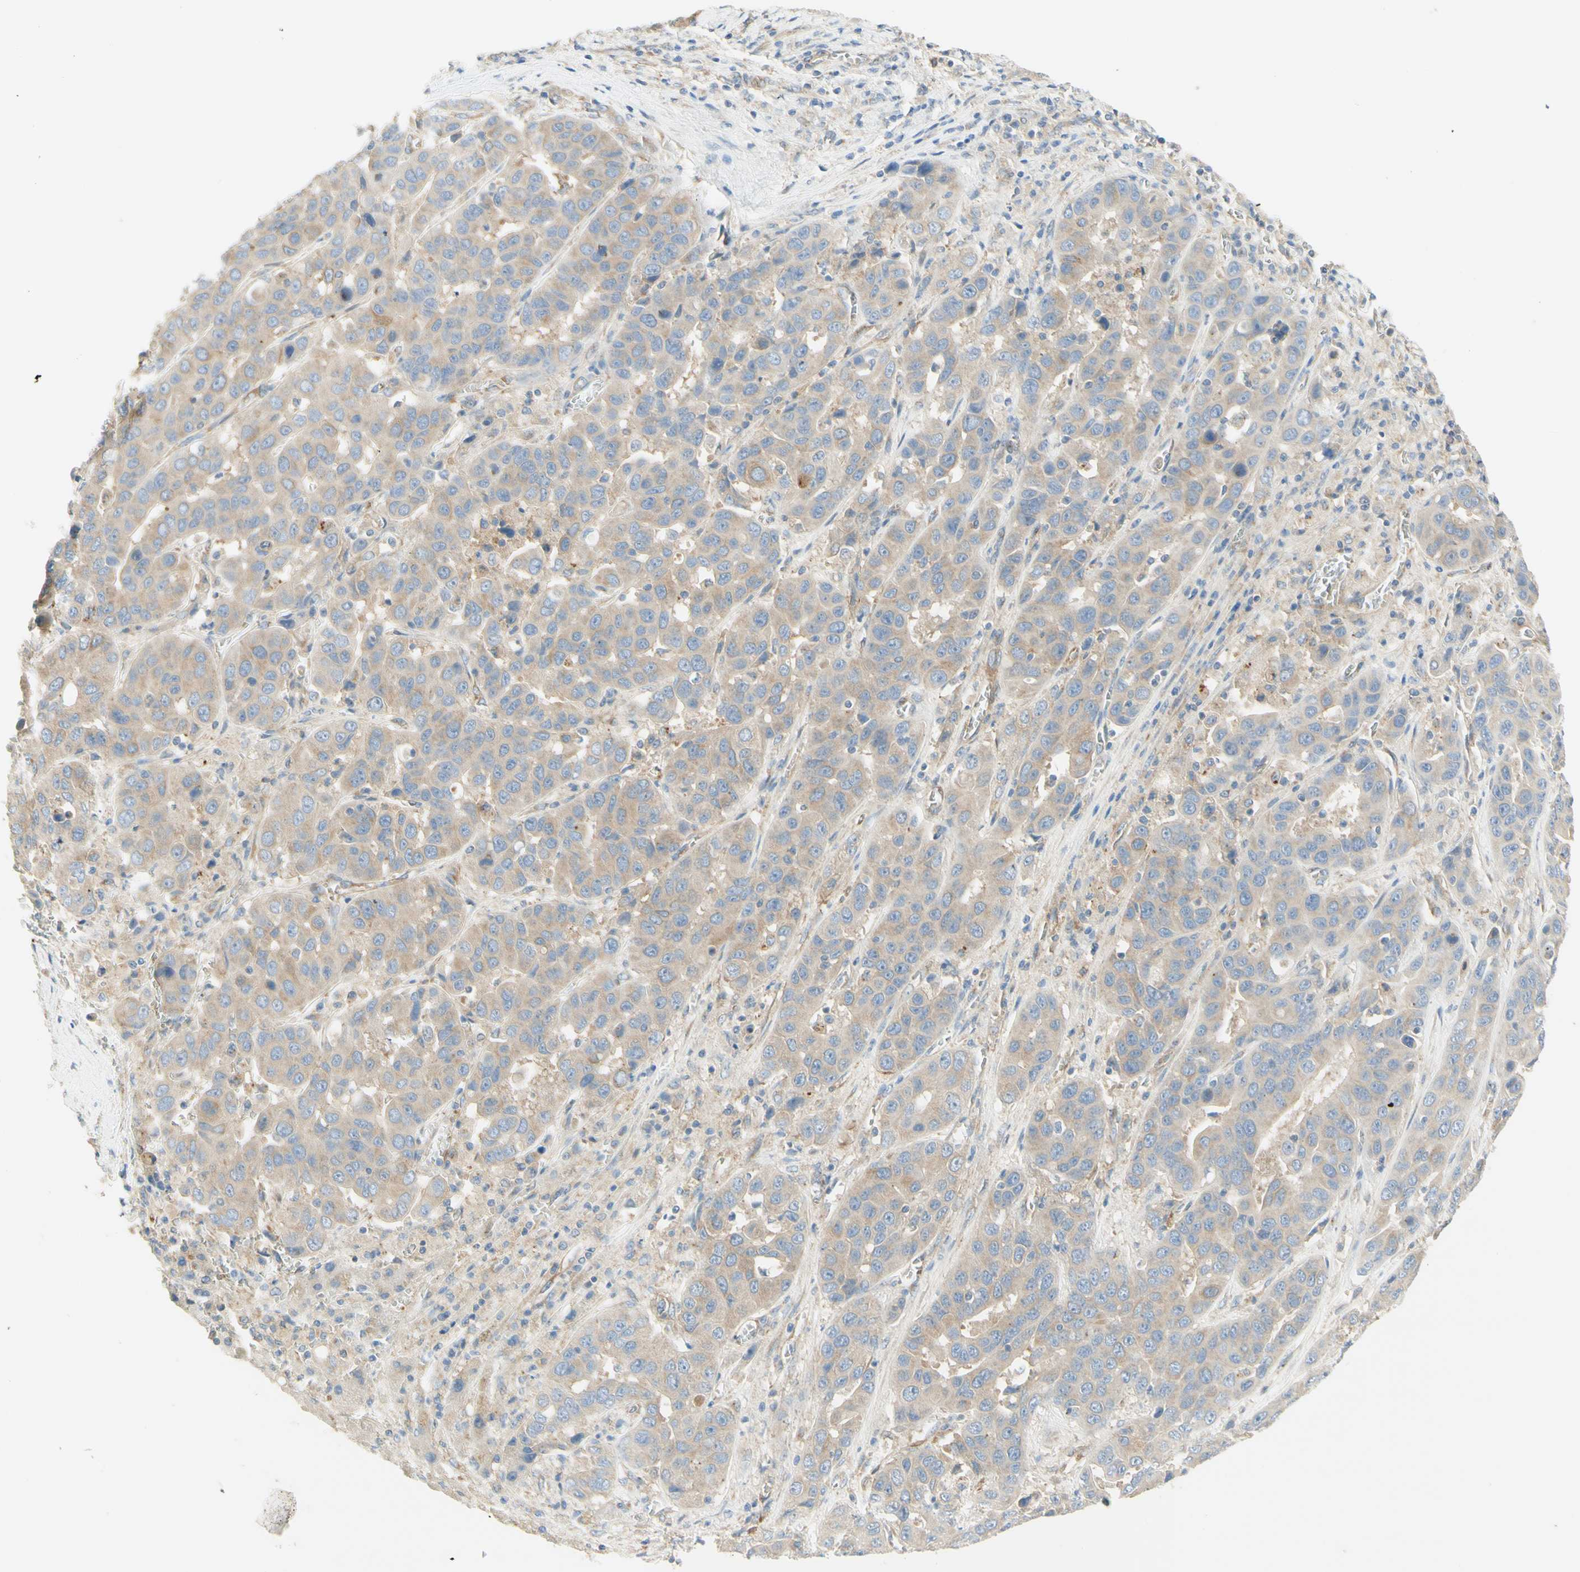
{"staining": {"intensity": "weak", "quantity": ">75%", "location": "cytoplasmic/membranous"}, "tissue": "liver cancer", "cell_type": "Tumor cells", "image_type": "cancer", "snomed": [{"axis": "morphology", "description": "Cholangiocarcinoma"}, {"axis": "topography", "description": "Liver"}], "caption": "IHC histopathology image of cholangiocarcinoma (liver) stained for a protein (brown), which reveals low levels of weak cytoplasmic/membranous positivity in about >75% of tumor cells.", "gene": "DYNC1H1", "patient": {"sex": "female", "age": 52}}